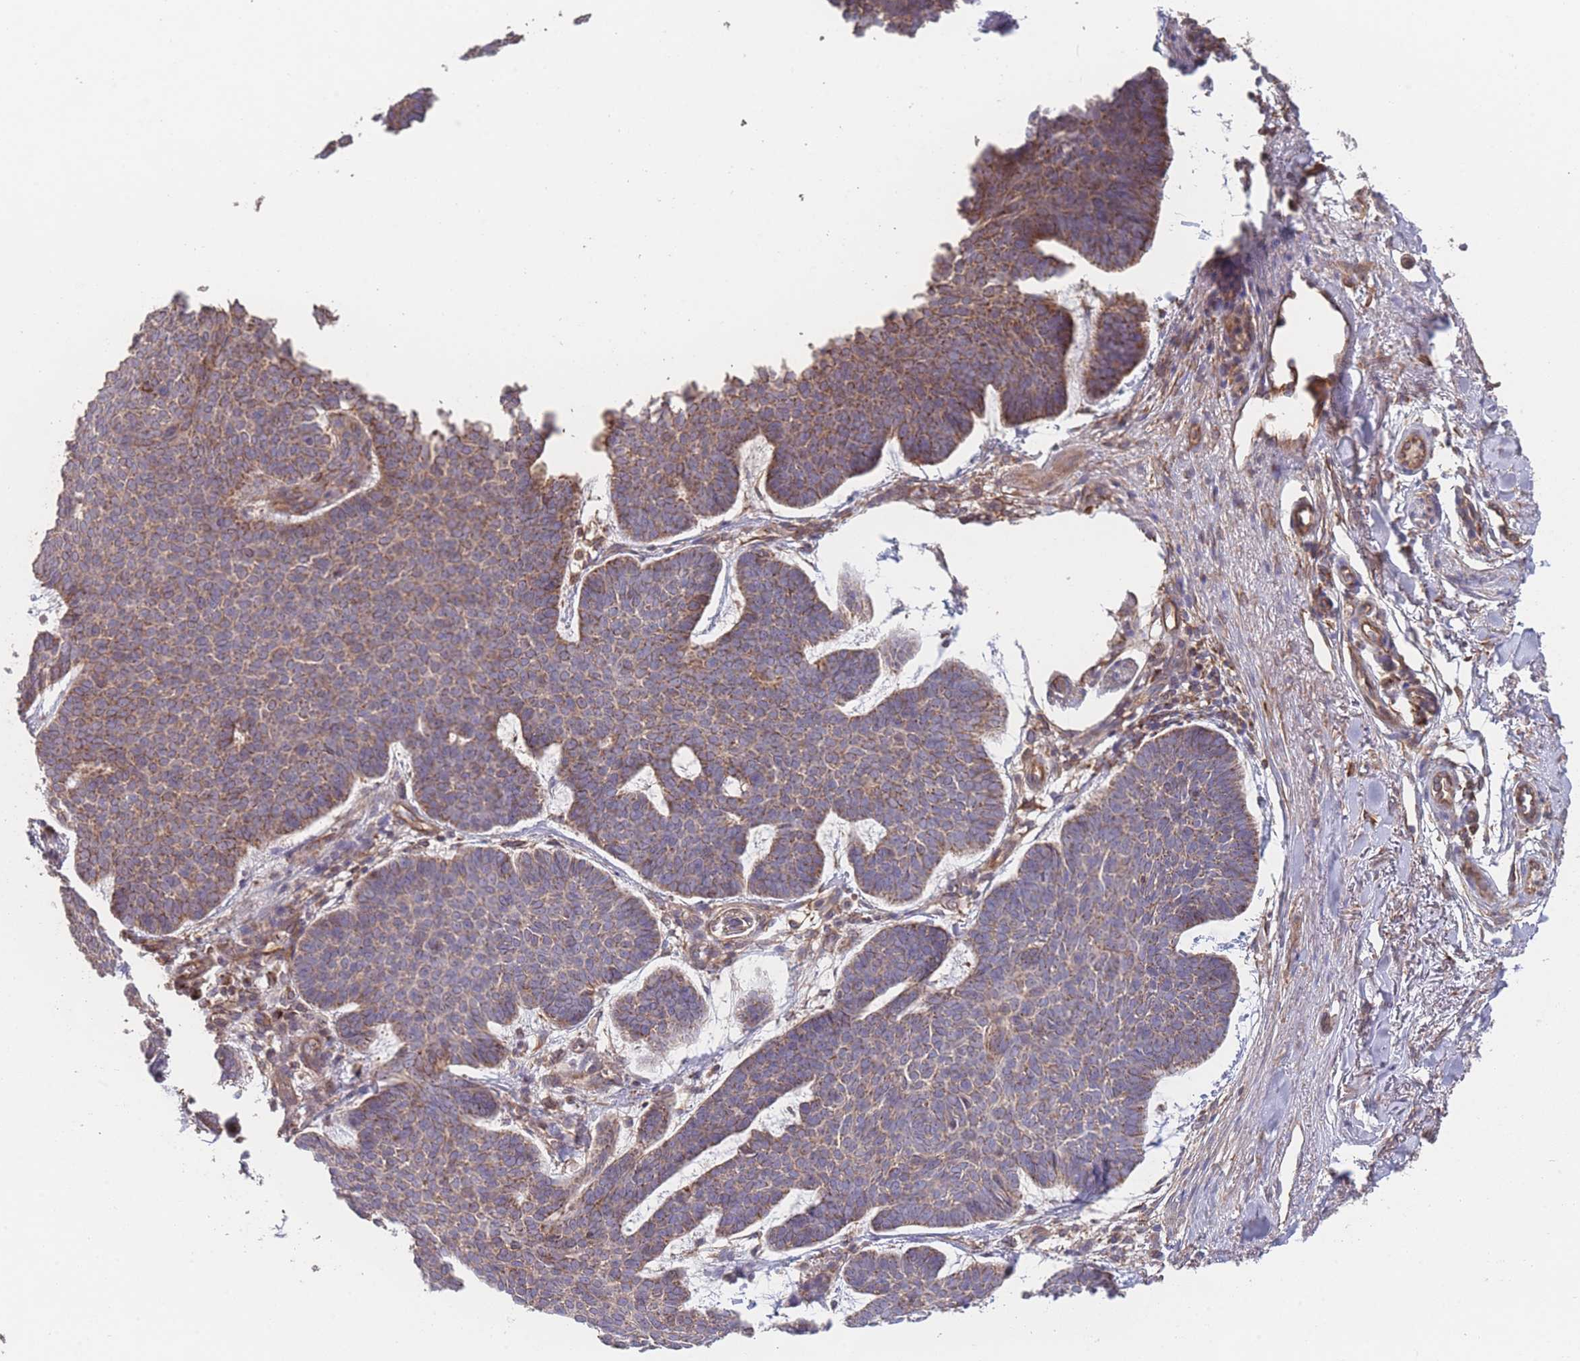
{"staining": {"intensity": "moderate", "quantity": ">75%", "location": "cytoplasmic/membranous"}, "tissue": "skin cancer", "cell_type": "Tumor cells", "image_type": "cancer", "snomed": [{"axis": "morphology", "description": "Basal cell carcinoma"}, {"axis": "topography", "description": "Skin"}], "caption": "Tumor cells display medium levels of moderate cytoplasmic/membranous staining in approximately >75% of cells in skin cancer.", "gene": "PXMP4", "patient": {"sex": "female", "age": 74}}